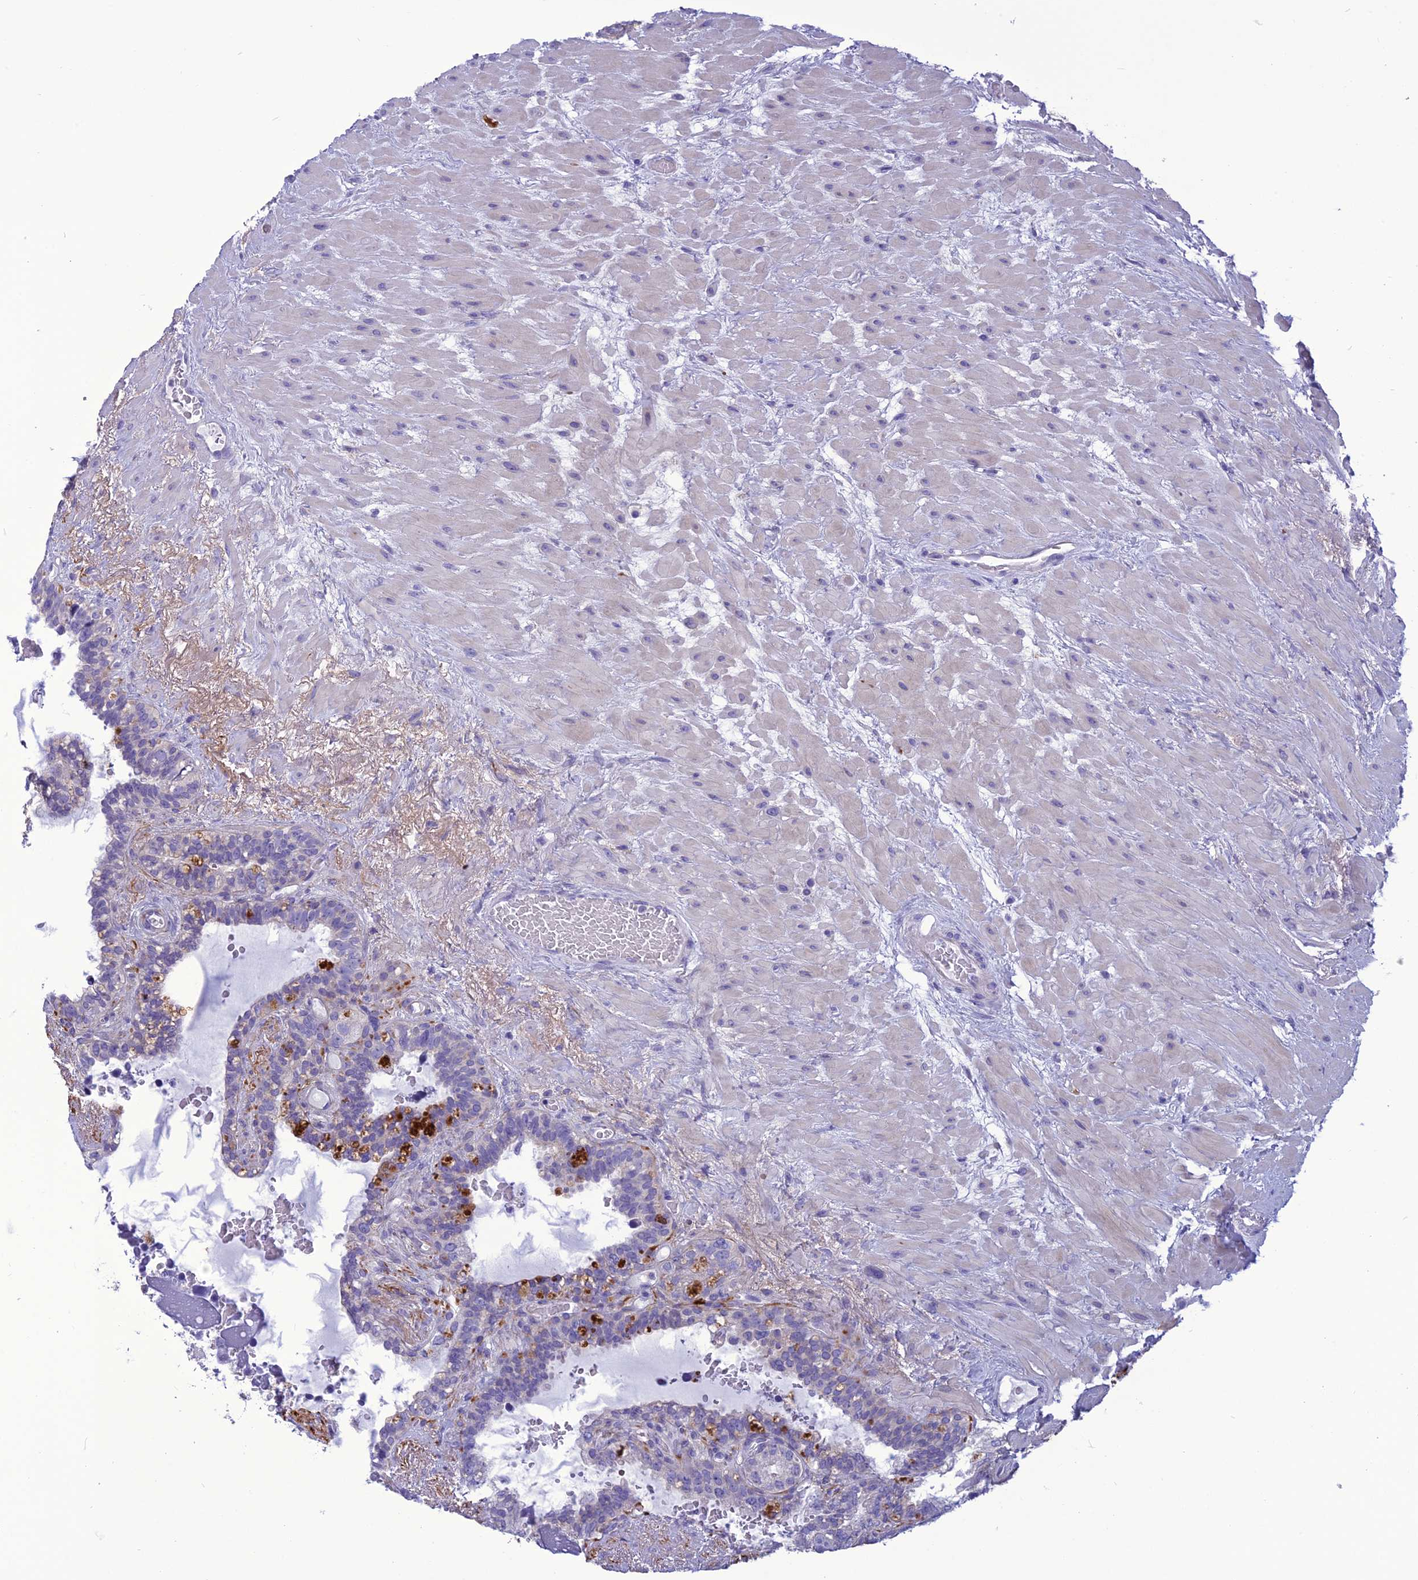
{"staining": {"intensity": "negative", "quantity": "none", "location": "none"}, "tissue": "seminal vesicle", "cell_type": "Glandular cells", "image_type": "normal", "snomed": [{"axis": "morphology", "description": "Normal tissue, NOS"}, {"axis": "topography", "description": "Seminal veicle"}], "caption": "Immunohistochemistry image of benign seminal vesicle: human seminal vesicle stained with DAB displays no significant protein expression in glandular cells.", "gene": "BBS2", "patient": {"sex": "male", "age": 80}}